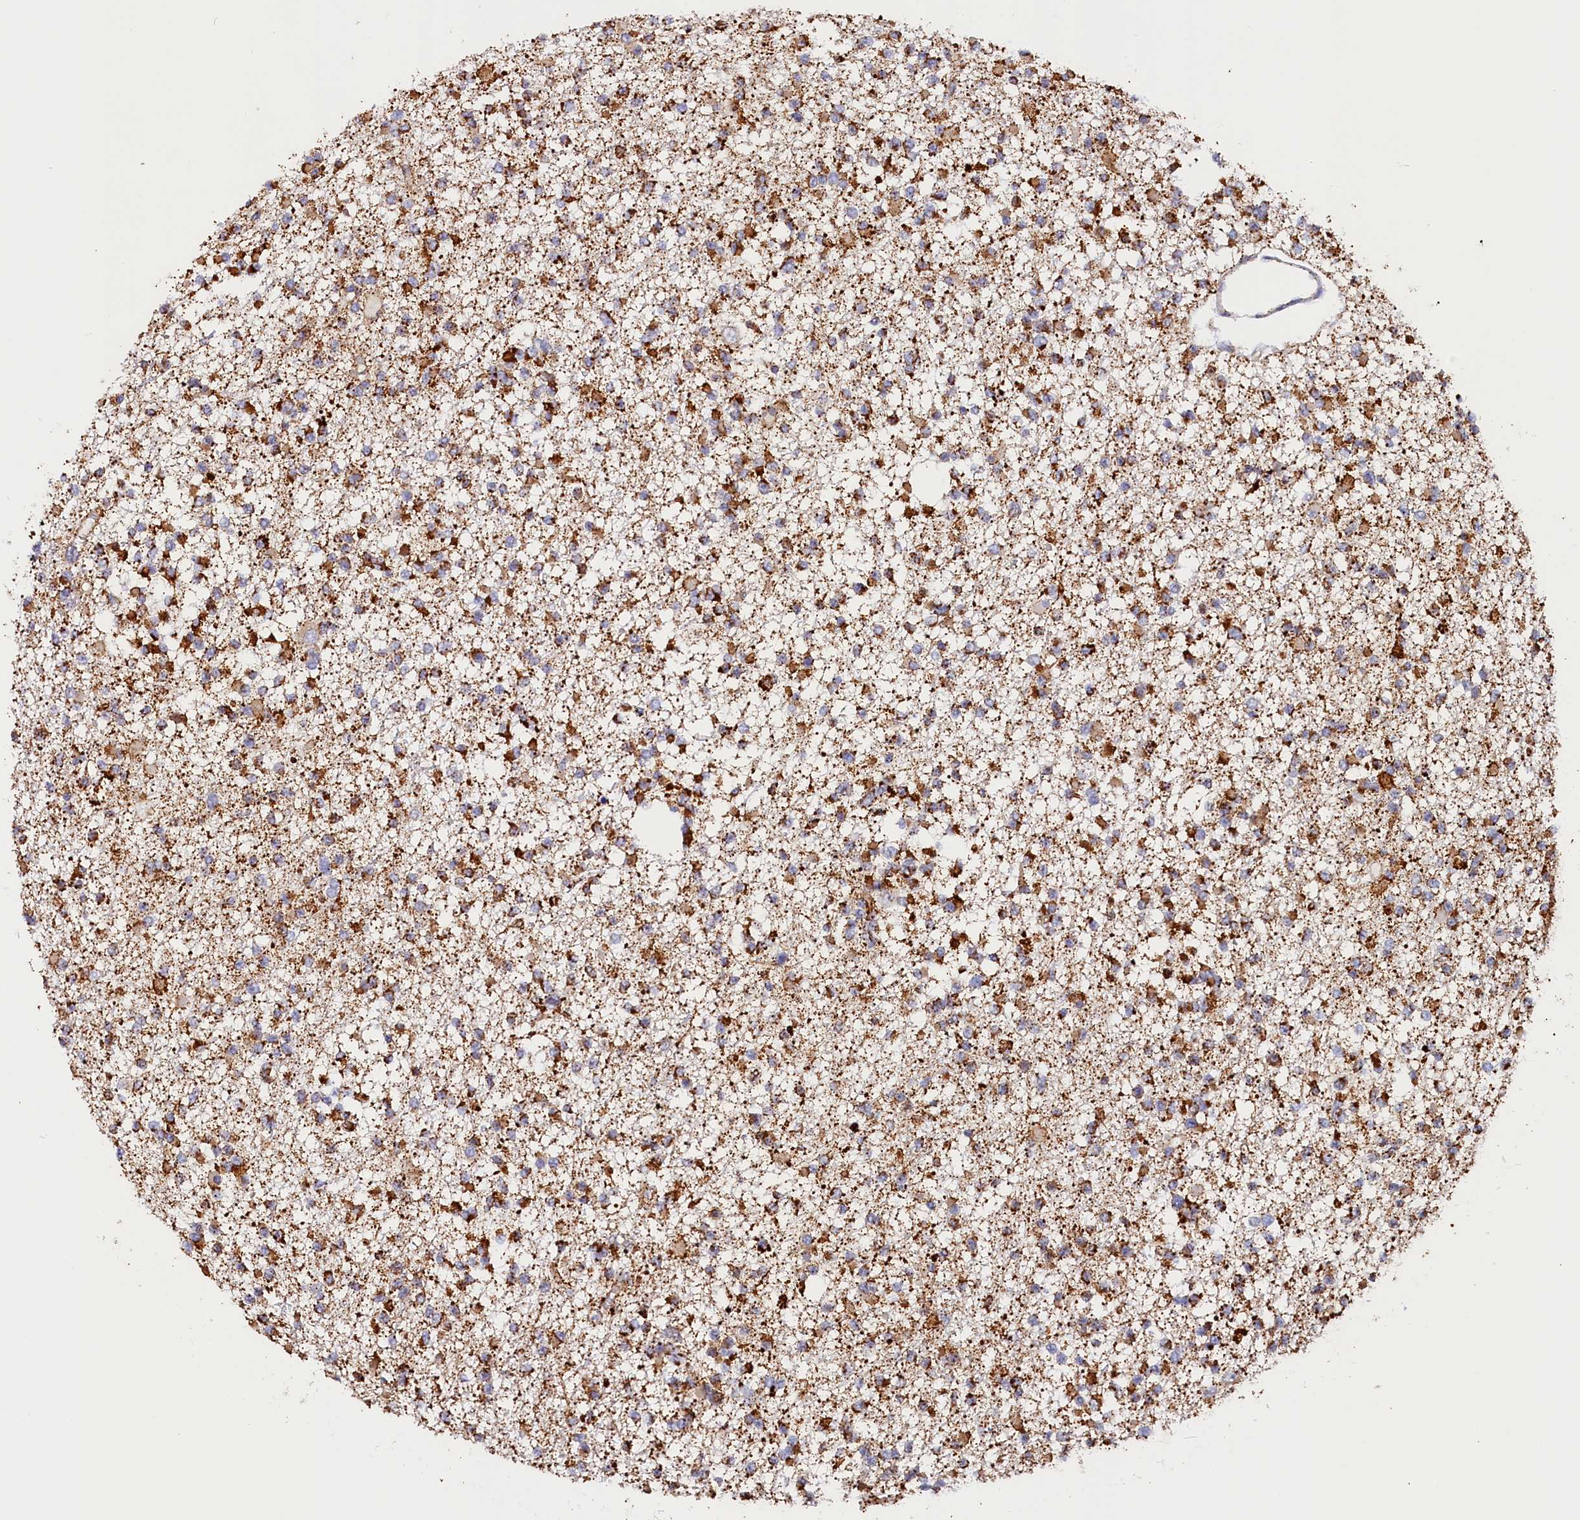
{"staining": {"intensity": "strong", "quantity": ">75%", "location": "cytoplasmic/membranous"}, "tissue": "glioma", "cell_type": "Tumor cells", "image_type": "cancer", "snomed": [{"axis": "morphology", "description": "Glioma, malignant, Low grade"}, {"axis": "topography", "description": "Brain"}], "caption": "Immunohistochemical staining of malignant low-grade glioma exhibits high levels of strong cytoplasmic/membranous expression in approximately >75% of tumor cells.", "gene": "AKTIP", "patient": {"sex": "female", "age": 22}}